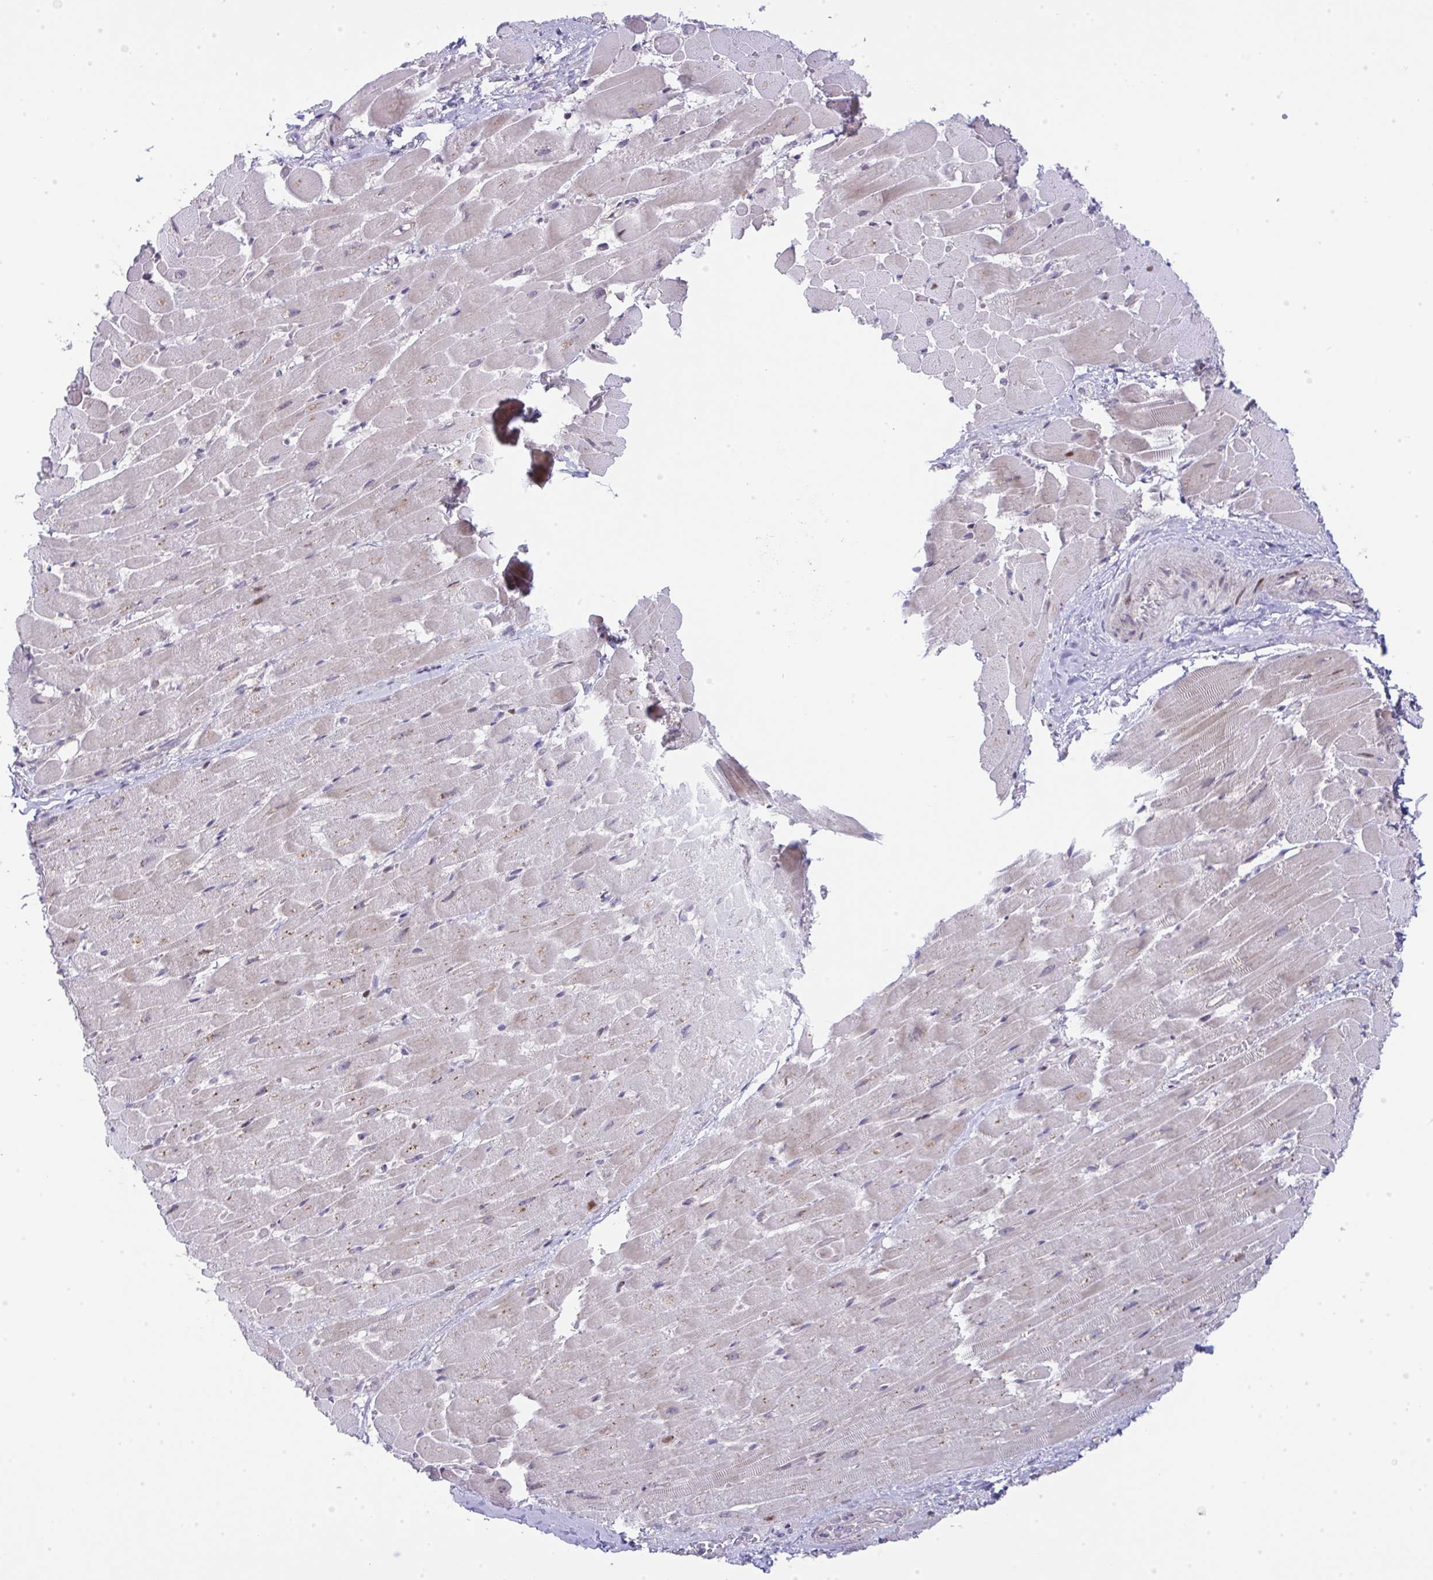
{"staining": {"intensity": "moderate", "quantity": "<25%", "location": "nuclear"}, "tissue": "heart muscle", "cell_type": "Cardiomyocytes", "image_type": "normal", "snomed": [{"axis": "morphology", "description": "Normal tissue, NOS"}, {"axis": "topography", "description": "Heart"}], "caption": "High-power microscopy captured an IHC photomicrograph of unremarkable heart muscle, revealing moderate nuclear staining in about <25% of cardiomyocytes.", "gene": "GALNT16", "patient": {"sex": "male", "age": 37}}